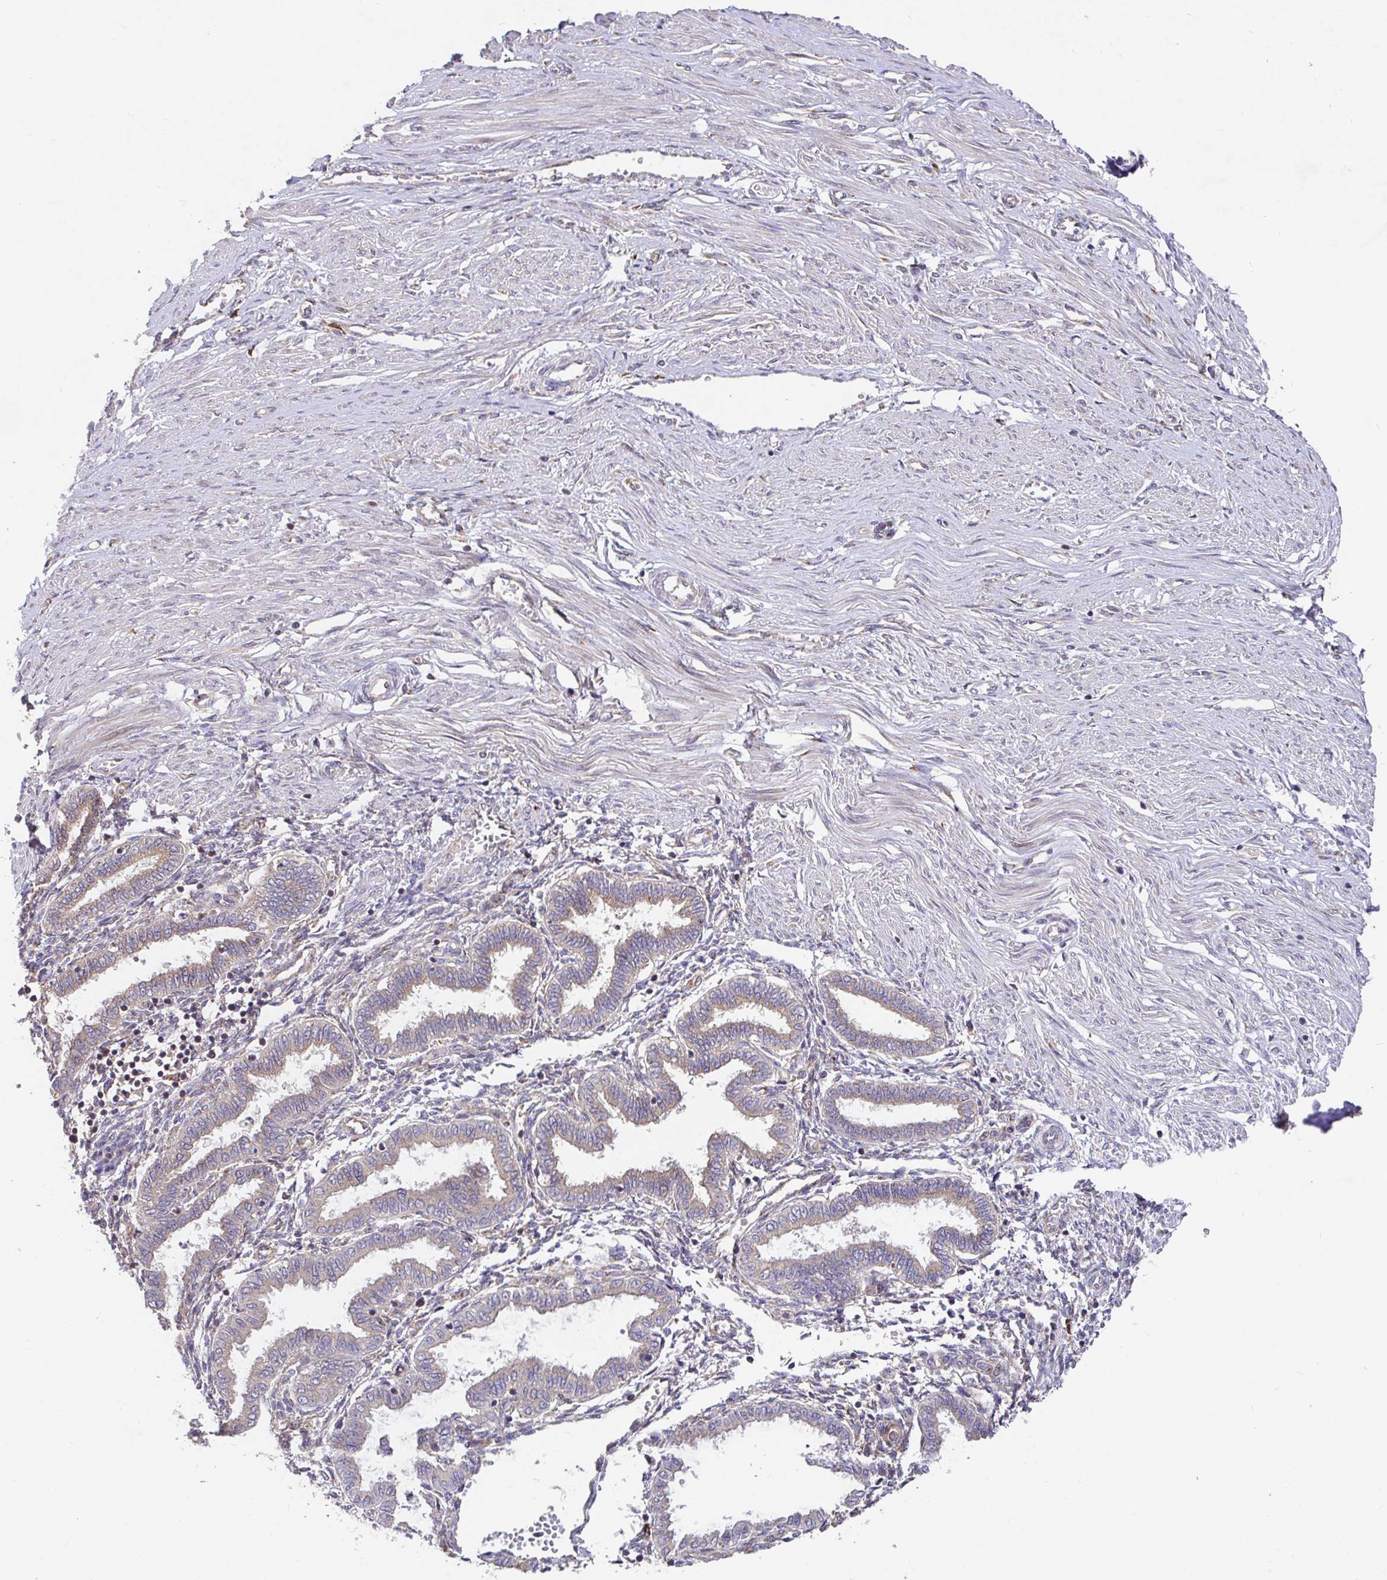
{"staining": {"intensity": "negative", "quantity": "none", "location": "none"}, "tissue": "endometrium", "cell_type": "Cells in endometrial stroma", "image_type": "normal", "snomed": [{"axis": "morphology", "description": "Normal tissue, NOS"}, {"axis": "topography", "description": "Endometrium"}], "caption": "Immunohistochemical staining of normal human endometrium displays no significant positivity in cells in endometrial stroma.", "gene": "ELP1", "patient": {"sex": "female", "age": 33}}